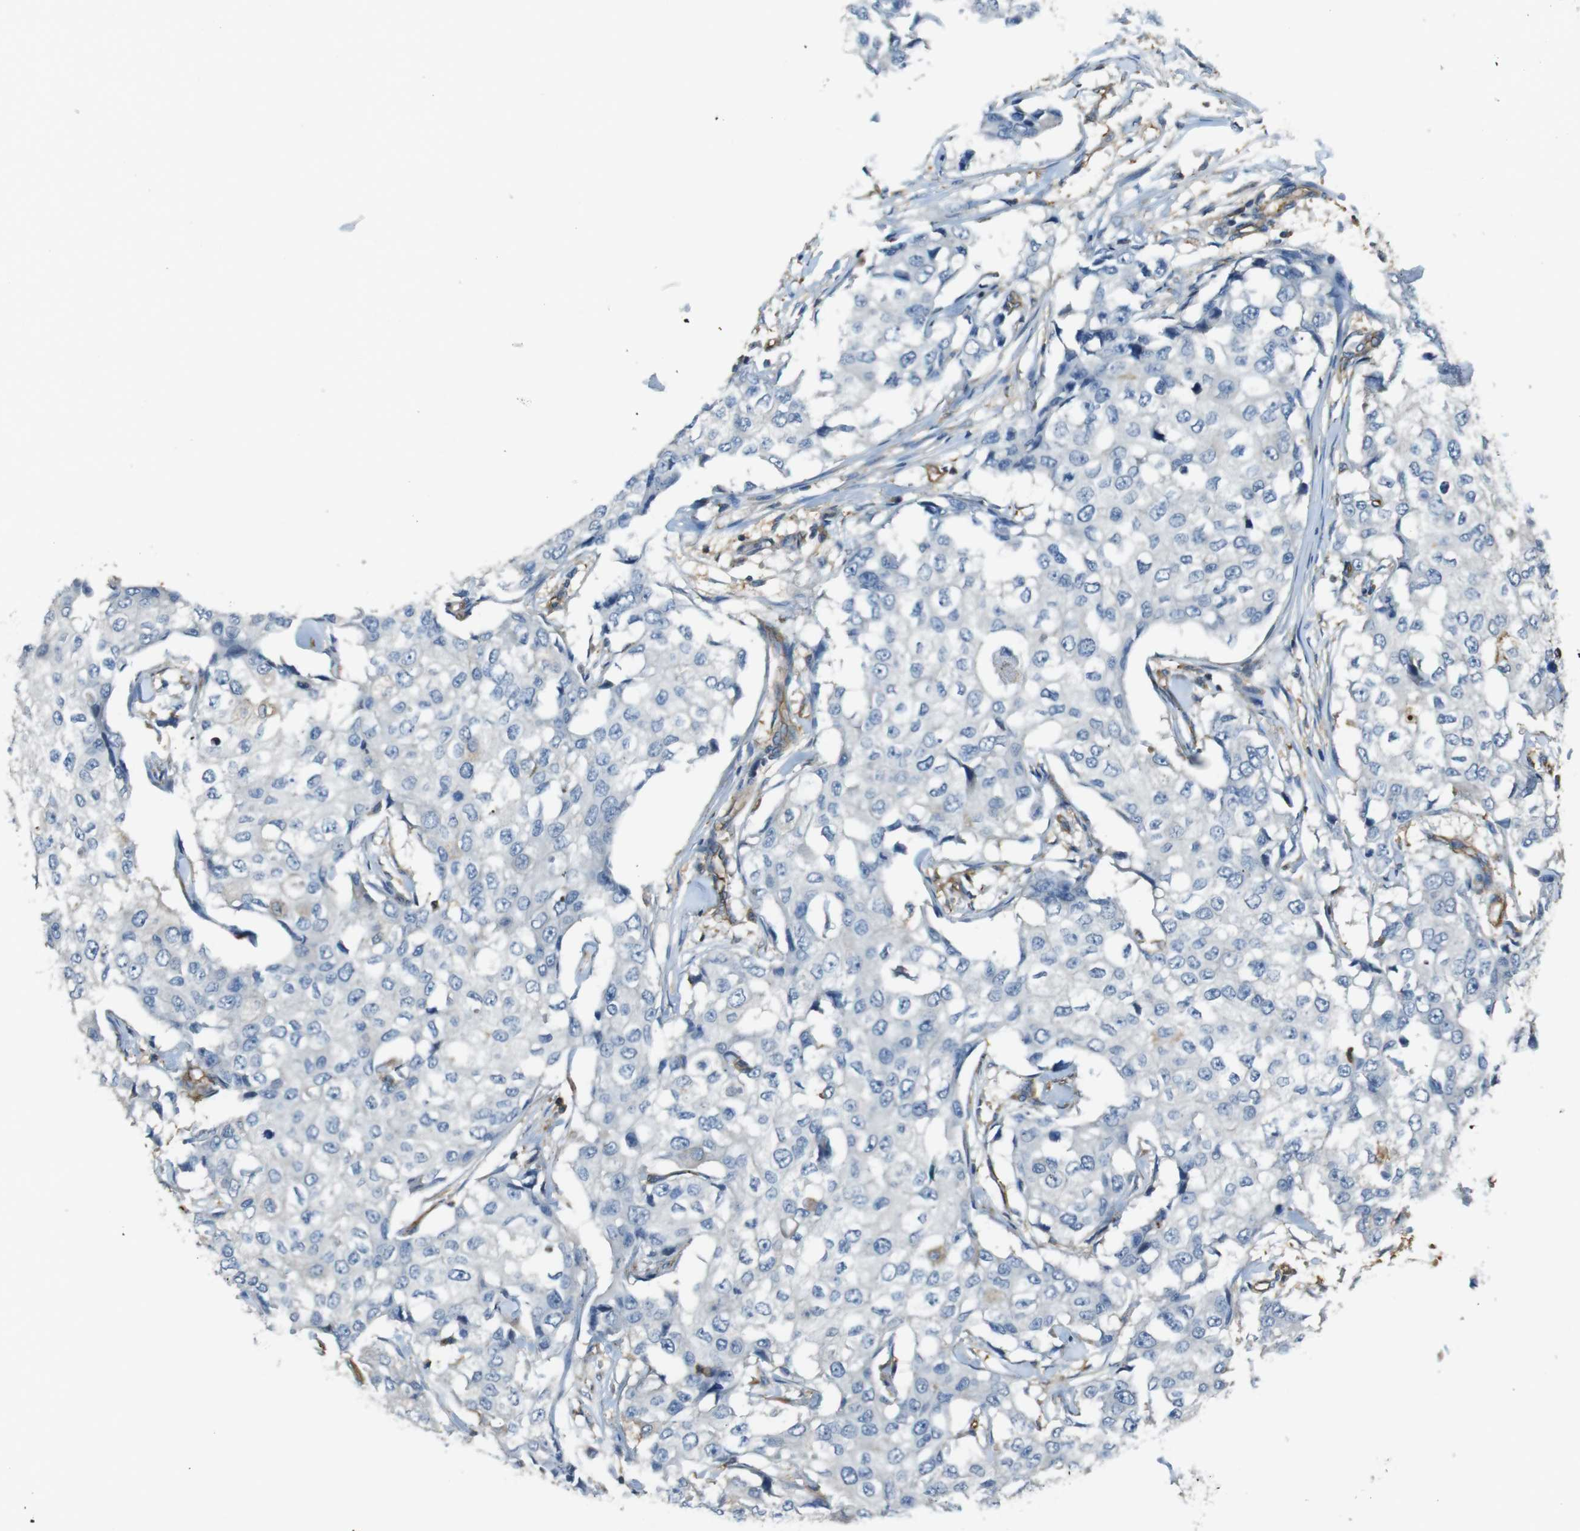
{"staining": {"intensity": "negative", "quantity": "none", "location": "none"}, "tissue": "breast cancer", "cell_type": "Tumor cells", "image_type": "cancer", "snomed": [{"axis": "morphology", "description": "Duct carcinoma"}, {"axis": "topography", "description": "Breast"}], "caption": "An immunohistochemistry (IHC) histopathology image of breast cancer (infiltrating ductal carcinoma) is shown. There is no staining in tumor cells of breast cancer (infiltrating ductal carcinoma). (Brightfield microscopy of DAB IHC at high magnification).", "gene": "FCAR", "patient": {"sex": "female", "age": 27}}